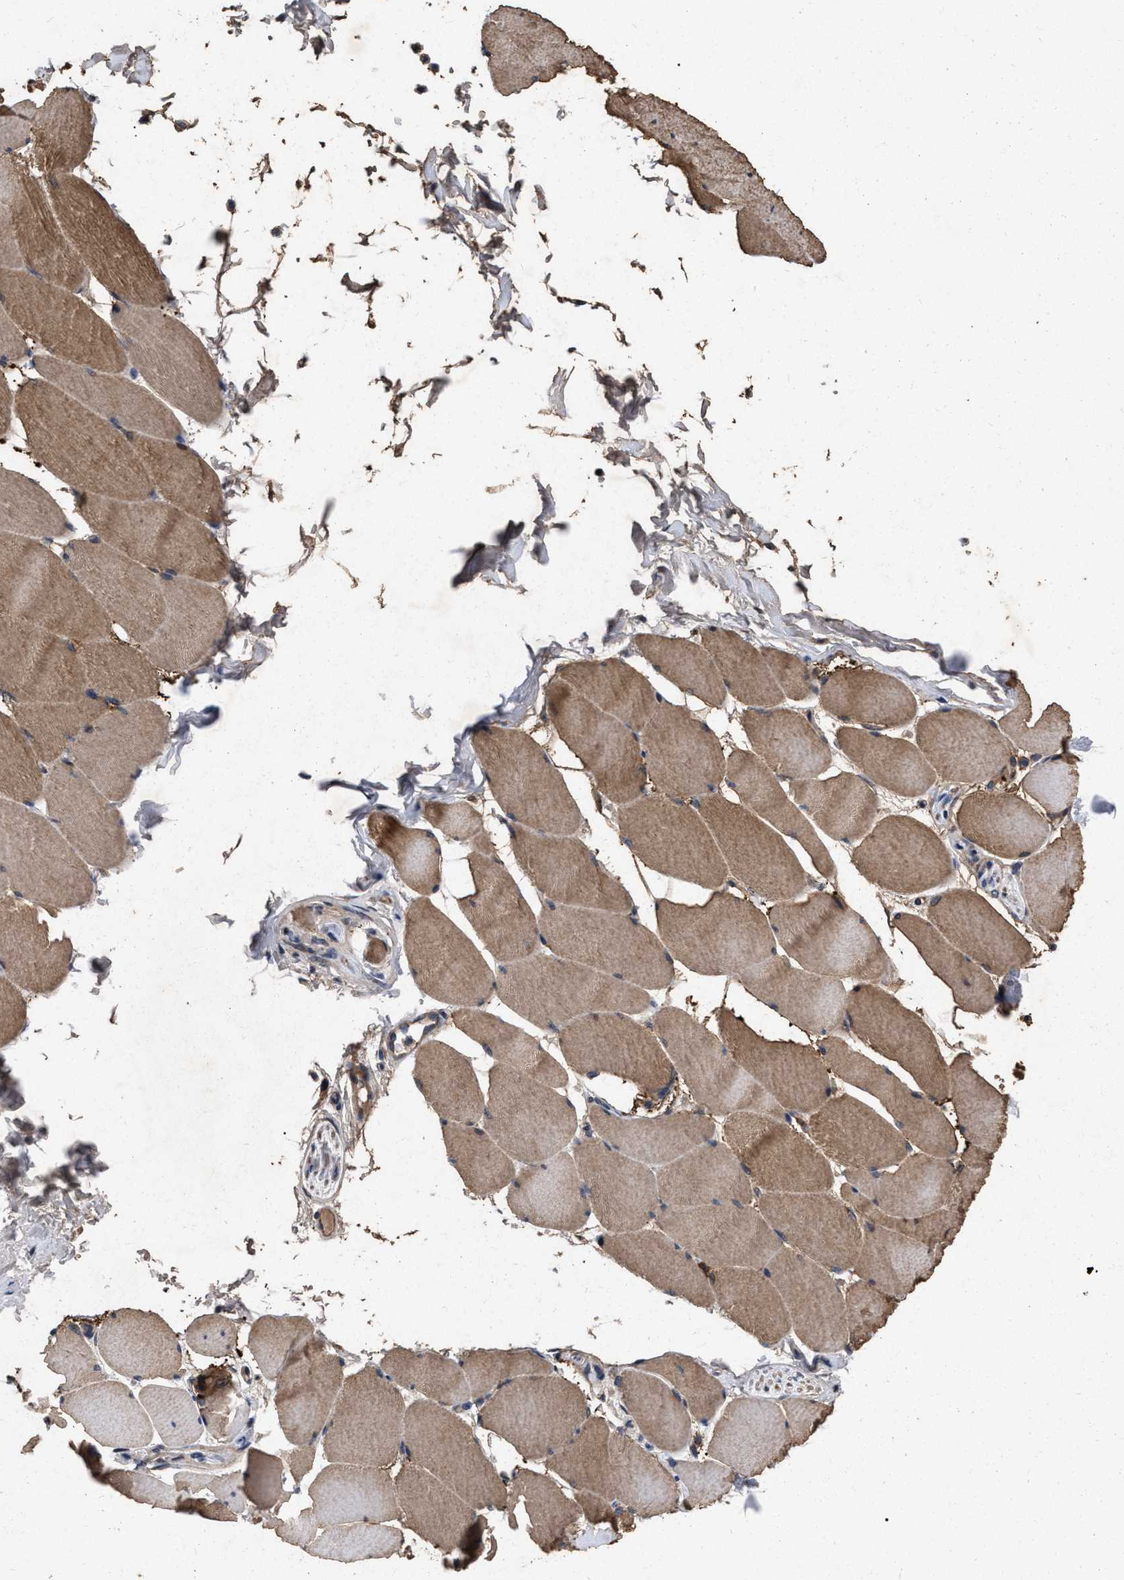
{"staining": {"intensity": "moderate", "quantity": ">75%", "location": "cytoplasmic/membranous"}, "tissue": "skeletal muscle", "cell_type": "Myocytes", "image_type": "normal", "snomed": [{"axis": "morphology", "description": "Normal tissue, NOS"}, {"axis": "topography", "description": "Skeletal muscle"}], "caption": "High-magnification brightfield microscopy of unremarkable skeletal muscle stained with DAB (3,3'-diaminobenzidine) (brown) and counterstained with hematoxylin (blue). myocytes exhibit moderate cytoplasmic/membranous staining is identified in approximately>75% of cells. (Stains: DAB in brown, nuclei in blue, Microscopy: brightfield microscopy at high magnification).", "gene": "CDKN2C", "patient": {"sex": "male", "age": 62}}